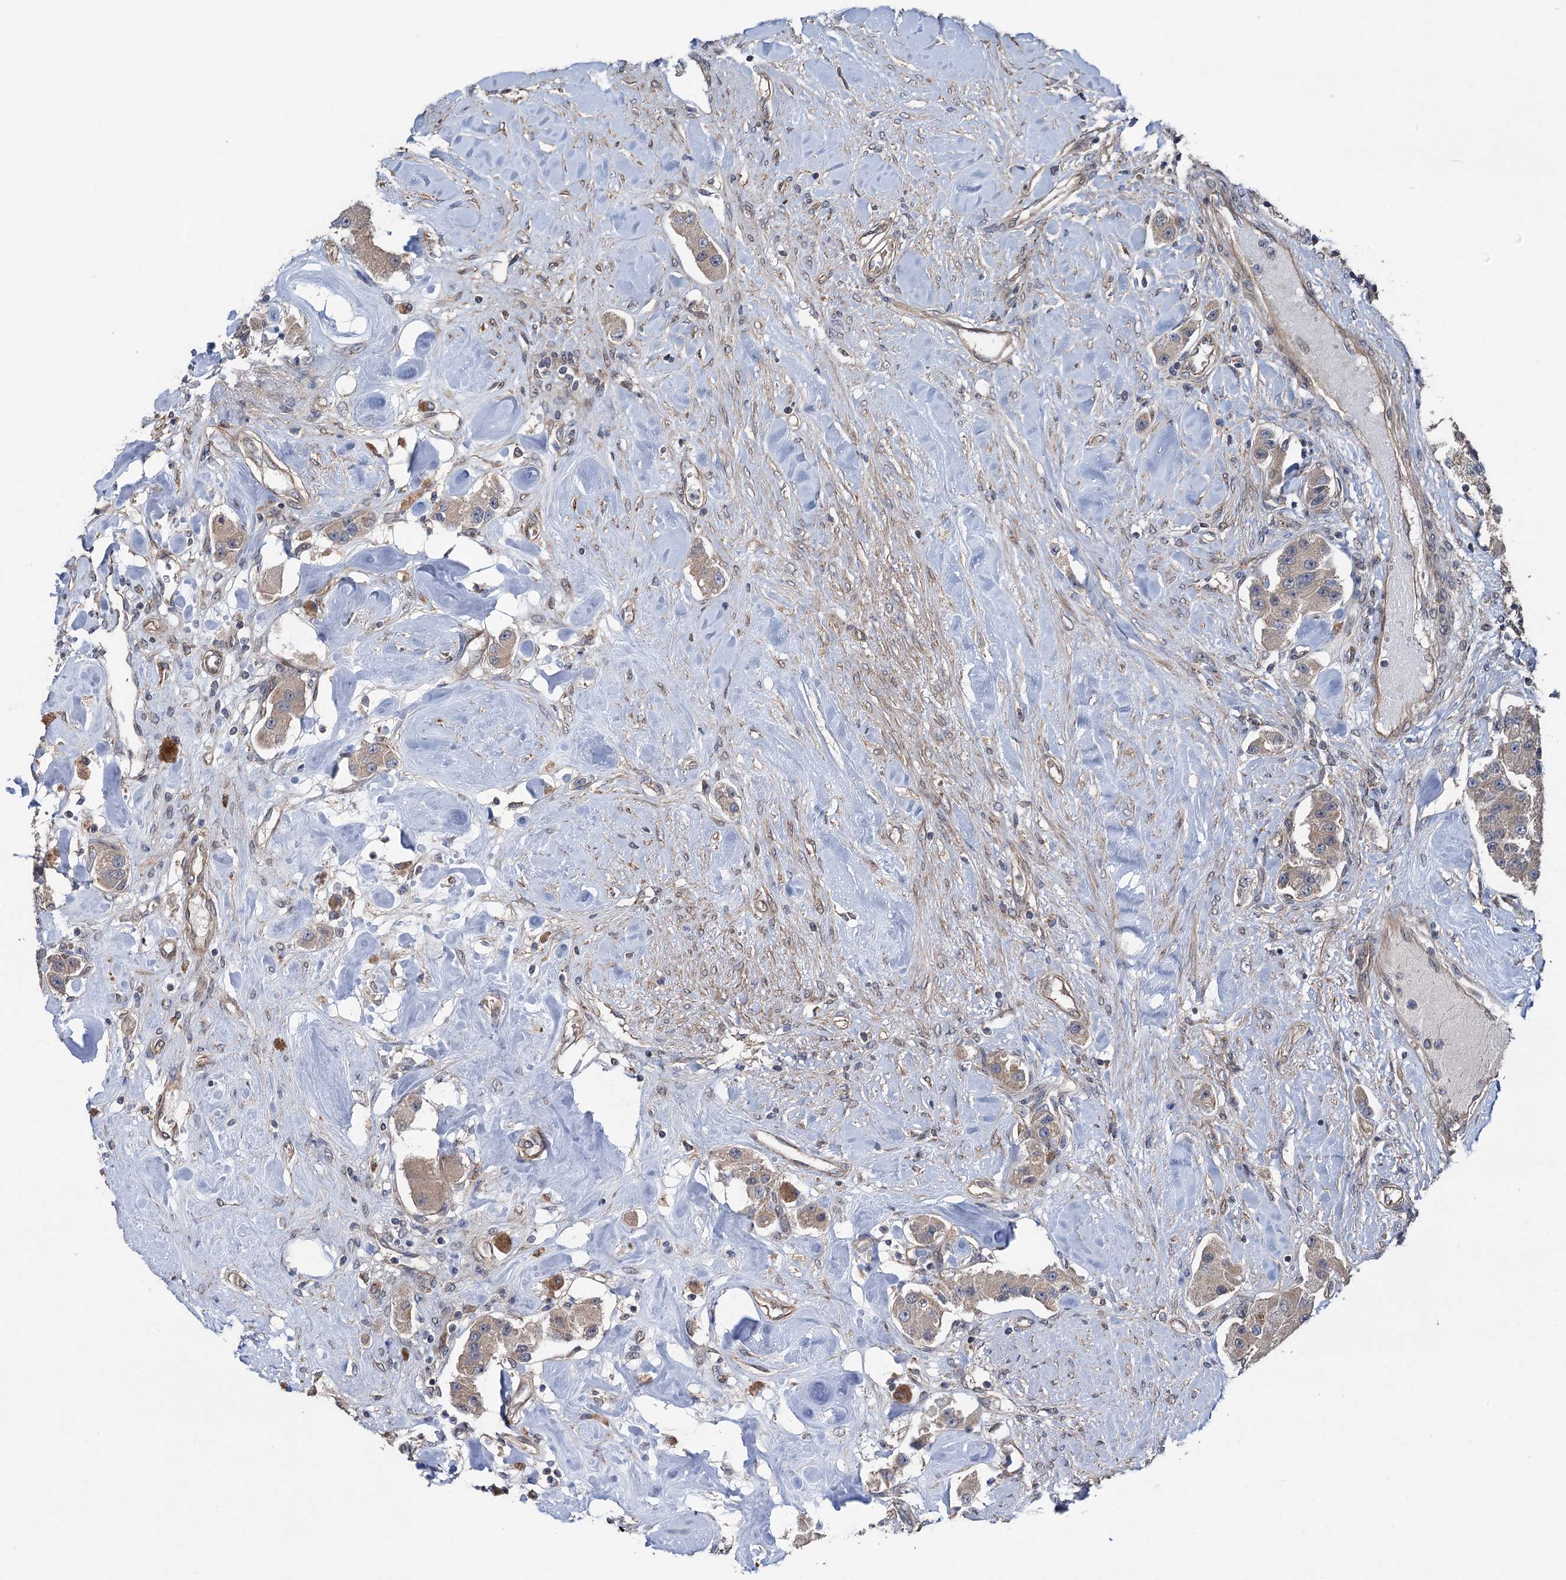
{"staining": {"intensity": "weak", "quantity": "<25%", "location": "cytoplasmic/membranous"}, "tissue": "carcinoid", "cell_type": "Tumor cells", "image_type": "cancer", "snomed": [{"axis": "morphology", "description": "Carcinoid, malignant, NOS"}, {"axis": "topography", "description": "Pancreas"}], "caption": "Immunohistochemical staining of carcinoid (malignant) displays no significant staining in tumor cells.", "gene": "HAUS1", "patient": {"sex": "male", "age": 41}}